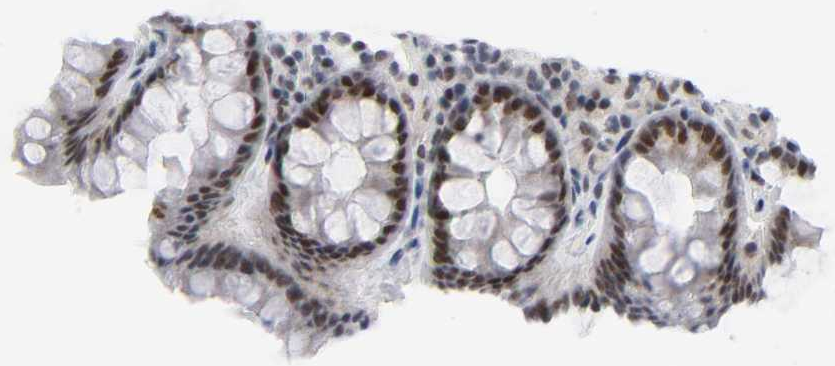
{"staining": {"intensity": "moderate", "quantity": ">75%", "location": "nuclear"}, "tissue": "rectum", "cell_type": "Glandular cells", "image_type": "normal", "snomed": [{"axis": "morphology", "description": "Normal tissue, NOS"}, {"axis": "topography", "description": "Rectum"}], "caption": "This is an image of IHC staining of unremarkable rectum, which shows moderate expression in the nuclear of glandular cells.", "gene": "DIDO1", "patient": {"sex": "male", "age": 92}}